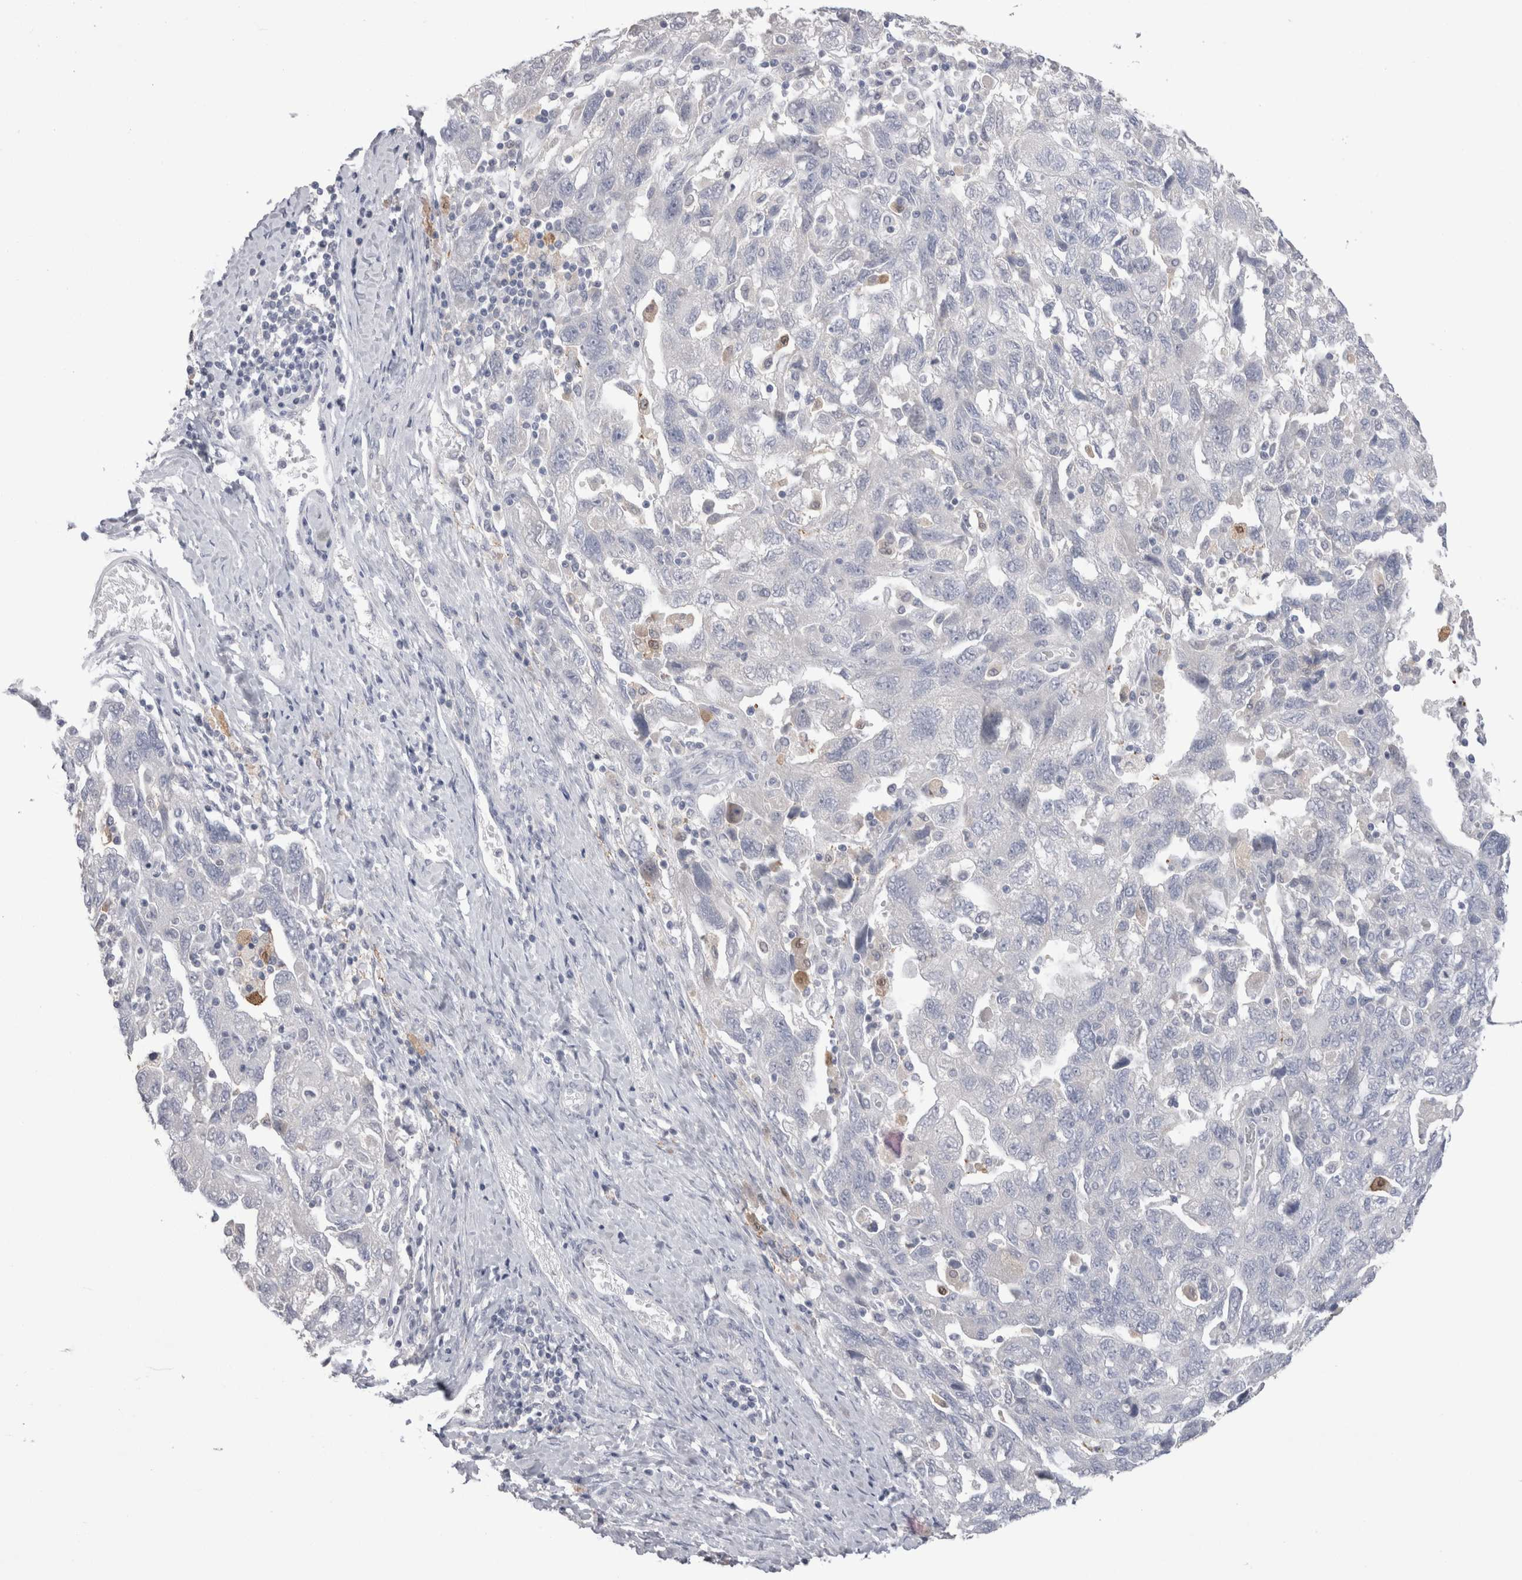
{"staining": {"intensity": "negative", "quantity": "none", "location": "none"}, "tissue": "ovarian cancer", "cell_type": "Tumor cells", "image_type": "cancer", "snomed": [{"axis": "morphology", "description": "Carcinoma, NOS"}, {"axis": "morphology", "description": "Cystadenocarcinoma, serous, NOS"}, {"axis": "topography", "description": "Ovary"}], "caption": "The immunohistochemistry image has no significant positivity in tumor cells of ovarian cancer (serous cystadenocarcinoma) tissue.", "gene": "SUCNR1", "patient": {"sex": "female", "age": 69}}